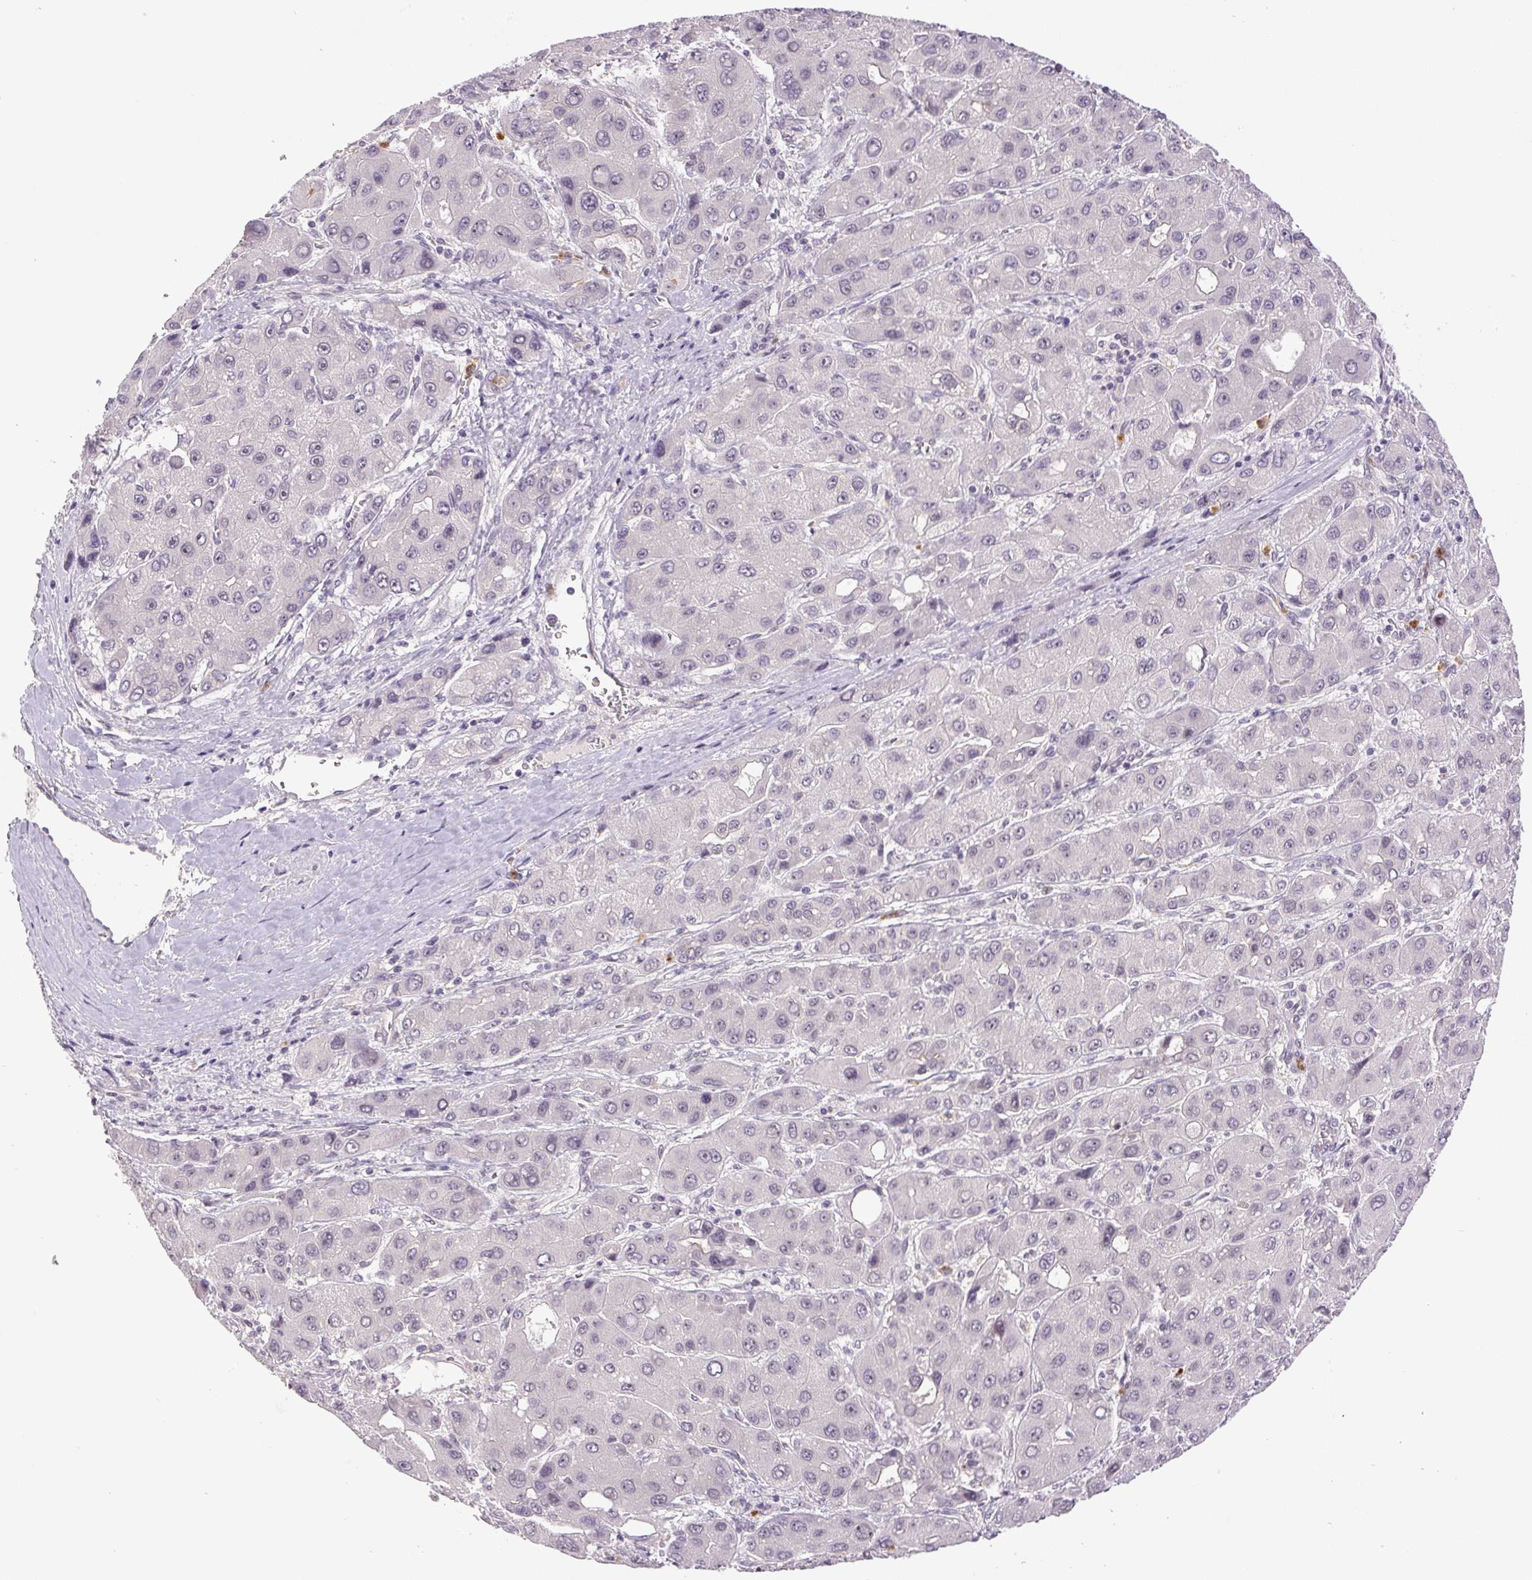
{"staining": {"intensity": "negative", "quantity": "none", "location": "none"}, "tissue": "liver cancer", "cell_type": "Tumor cells", "image_type": "cancer", "snomed": [{"axis": "morphology", "description": "Carcinoma, Hepatocellular, NOS"}, {"axis": "topography", "description": "Liver"}], "caption": "Histopathology image shows no protein positivity in tumor cells of liver hepatocellular carcinoma tissue.", "gene": "SGF29", "patient": {"sex": "male", "age": 55}}